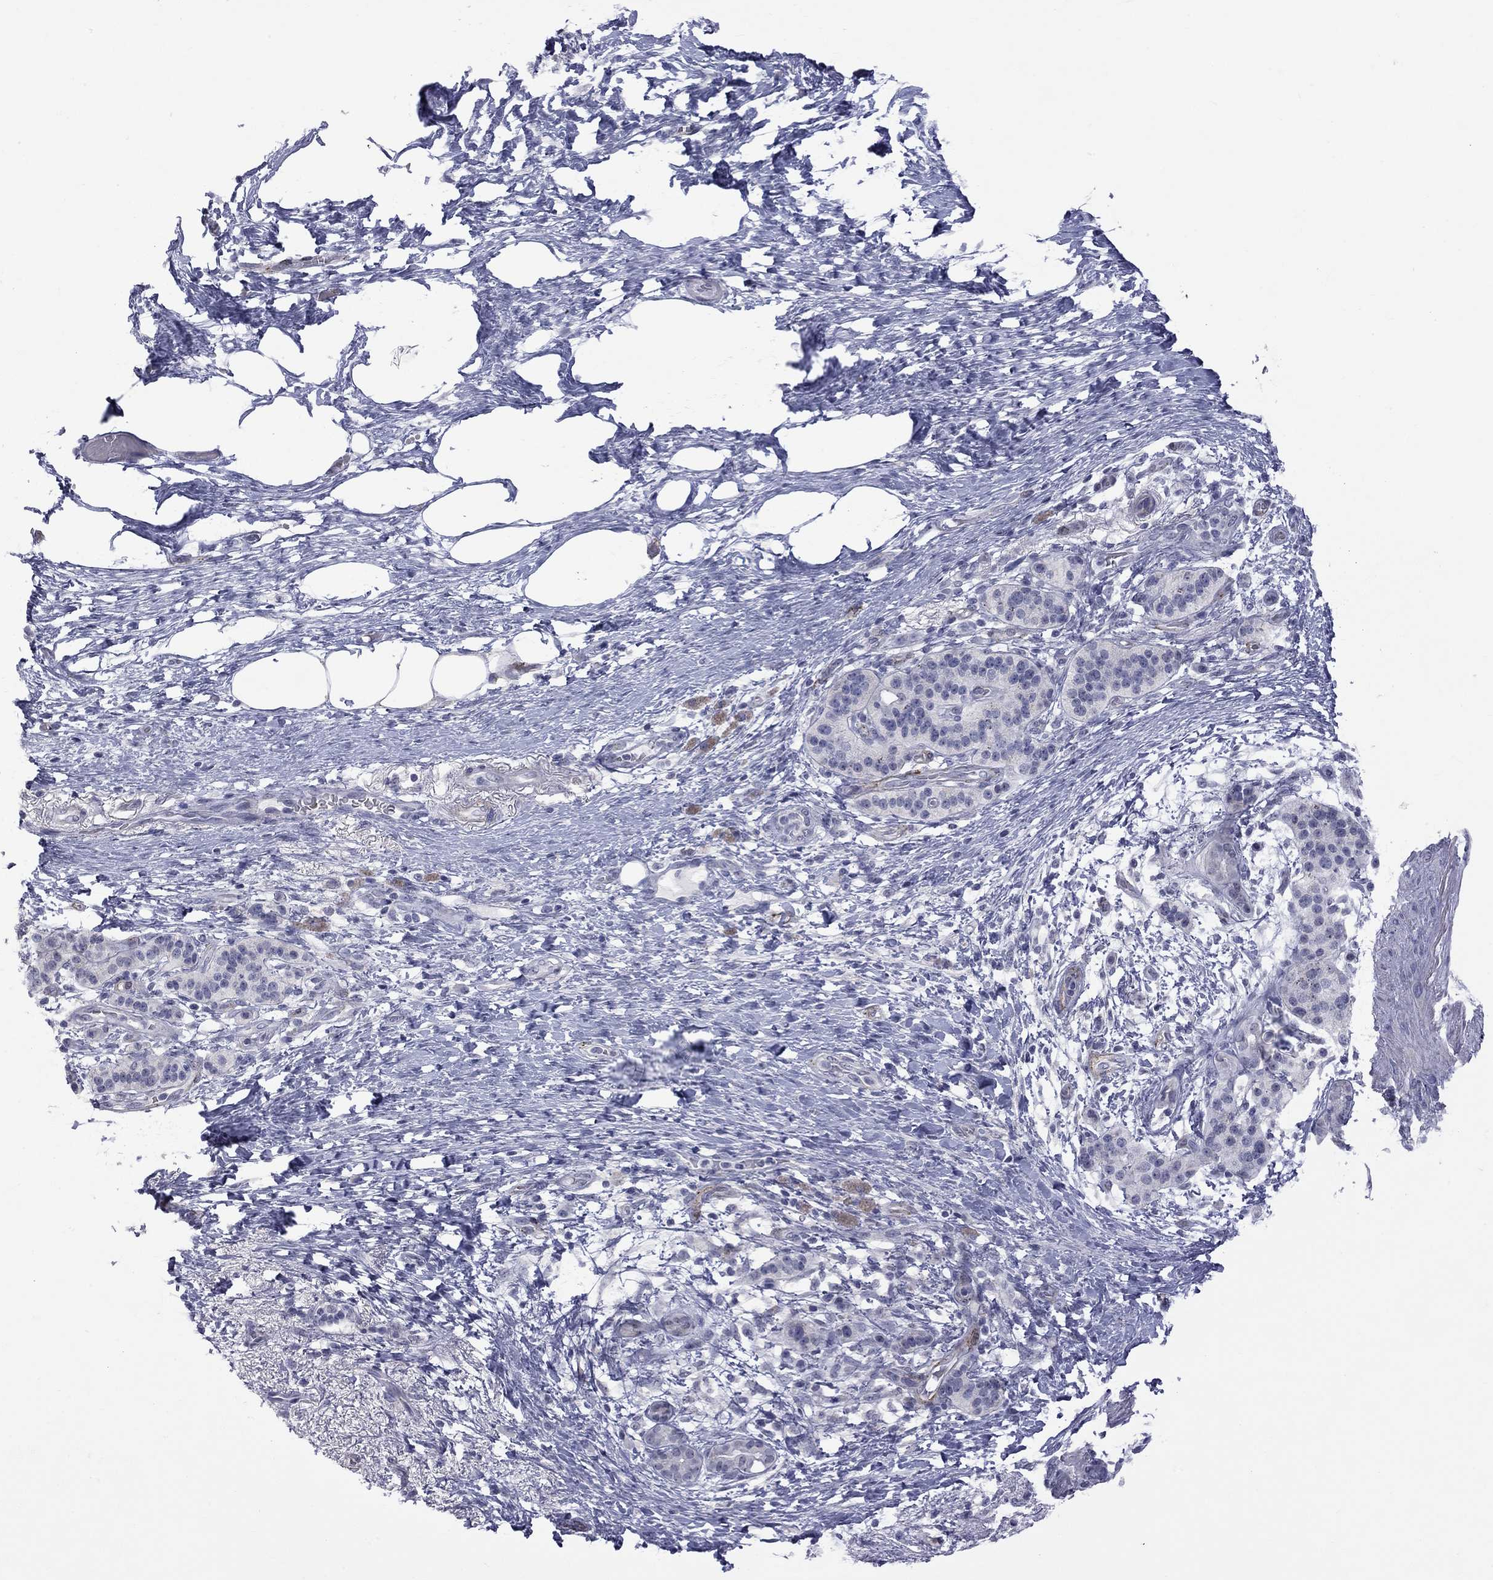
{"staining": {"intensity": "negative", "quantity": "none", "location": "none"}, "tissue": "pancreatic cancer", "cell_type": "Tumor cells", "image_type": "cancer", "snomed": [{"axis": "morphology", "description": "Adenocarcinoma, NOS"}, {"axis": "topography", "description": "Pancreas"}], "caption": "The histopathology image reveals no significant expression in tumor cells of adenocarcinoma (pancreatic).", "gene": "GSG1L", "patient": {"sex": "female", "age": 72}}